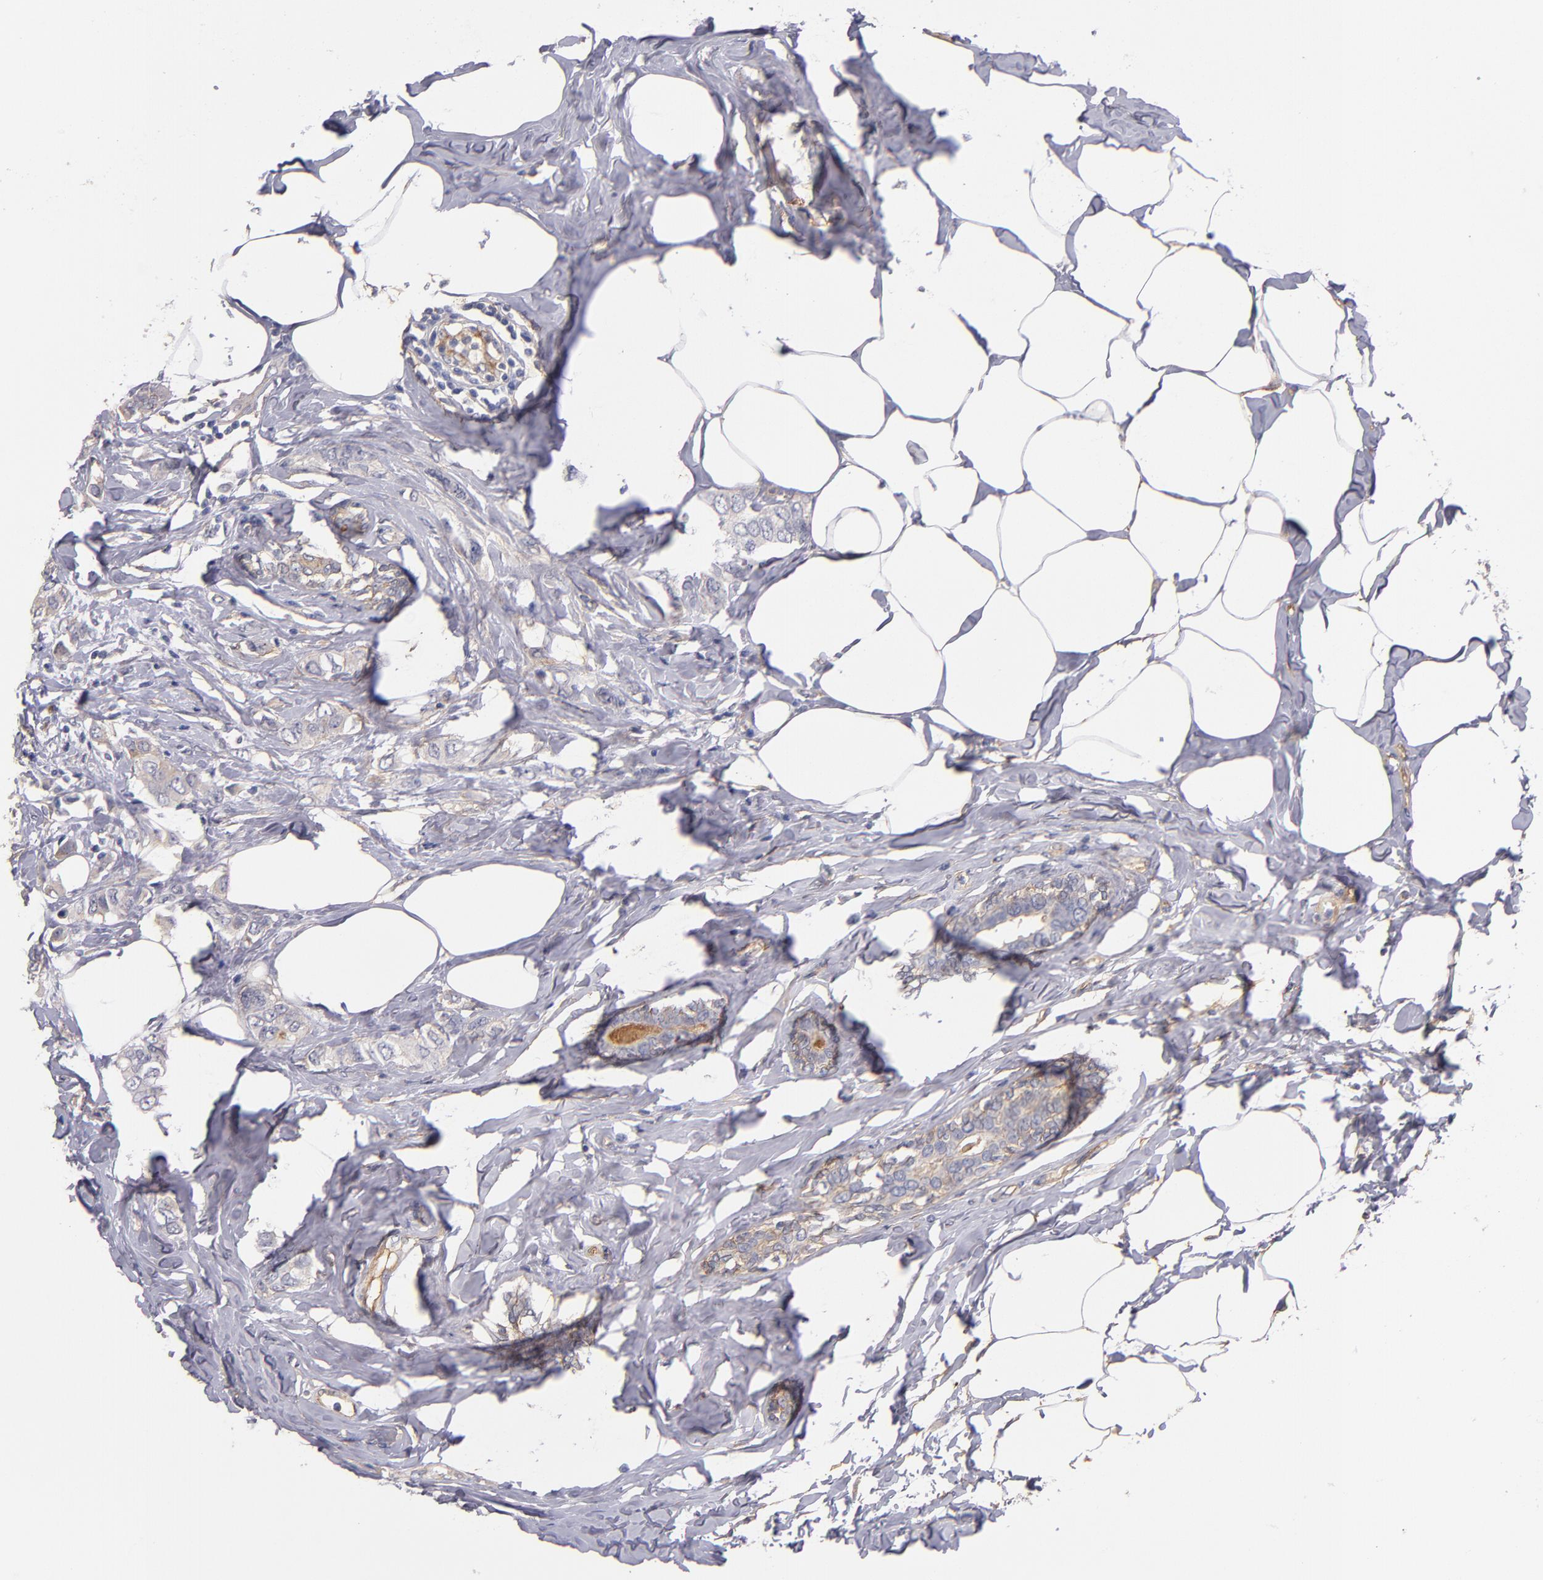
{"staining": {"intensity": "weak", "quantity": "25%-75%", "location": "cytoplasmic/membranous"}, "tissue": "breast cancer", "cell_type": "Tumor cells", "image_type": "cancer", "snomed": [{"axis": "morphology", "description": "Normal tissue, NOS"}, {"axis": "morphology", "description": "Duct carcinoma"}, {"axis": "topography", "description": "Breast"}], "caption": "Immunohistochemistry image of neoplastic tissue: human breast cancer stained using IHC exhibits low levels of weak protein expression localized specifically in the cytoplasmic/membranous of tumor cells, appearing as a cytoplasmic/membranous brown color.", "gene": "PLSCR4", "patient": {"sex": "female", "age": 50}}